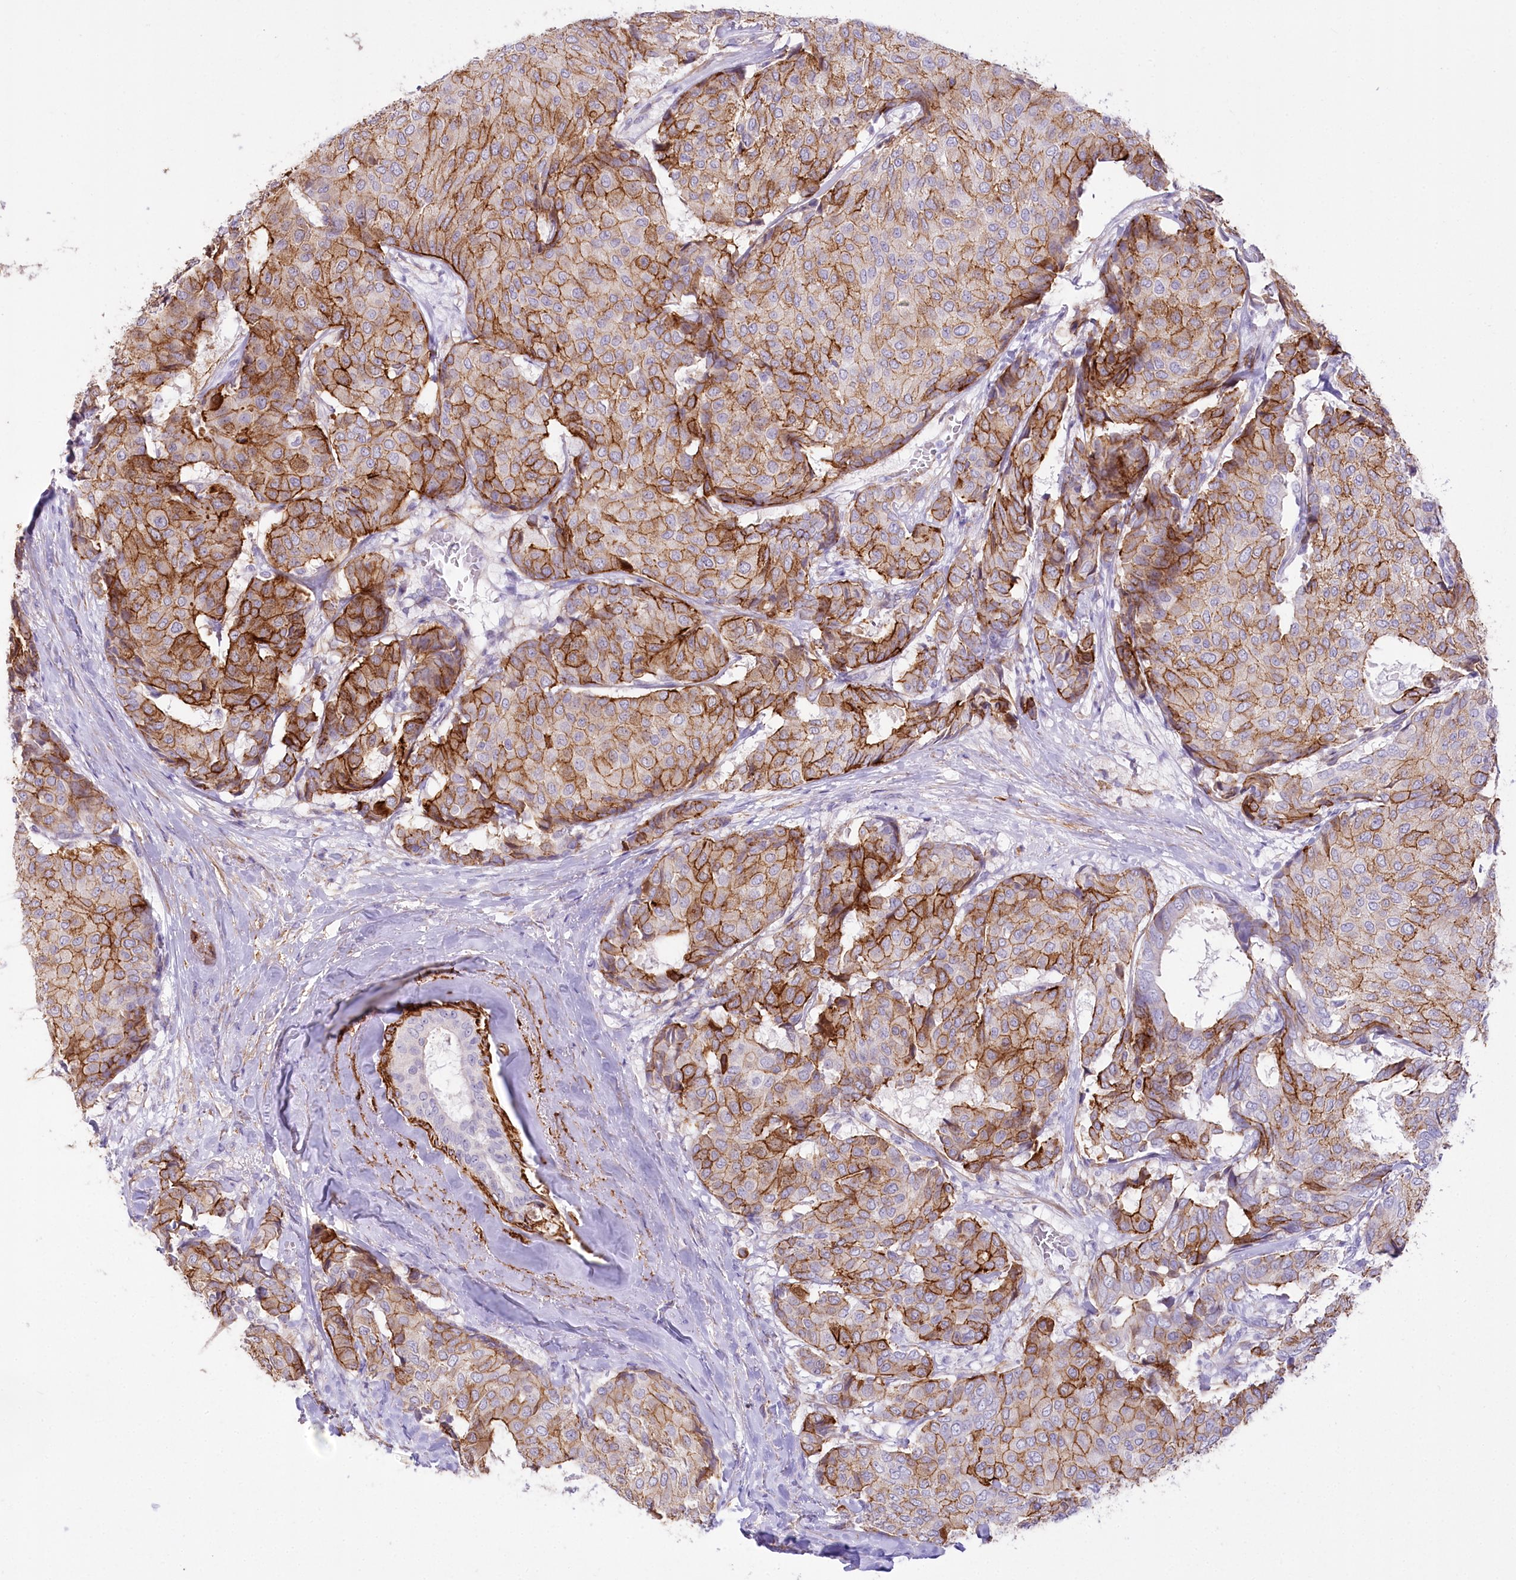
{"staining": {"intensity": "moderate", "quantity": ">75%", "location": "cytoplasmic/membranous"}, "tissue": "breast cancer", "cell_type": "Tumor cells", "image_type": "cancer", "snomed": [{"axis": "morphology", "description": "Duct carcinoma"}, {"axis": "topography", "description": "Breast"}], "caption": "Tumor cells demonstrate medium levels of moderate cytoplasmic/membranous staining in approximately >75% of cells in human breast cancer.", "gene": "SYNPO2", "patient": {"sex": "female", "age": 75}}